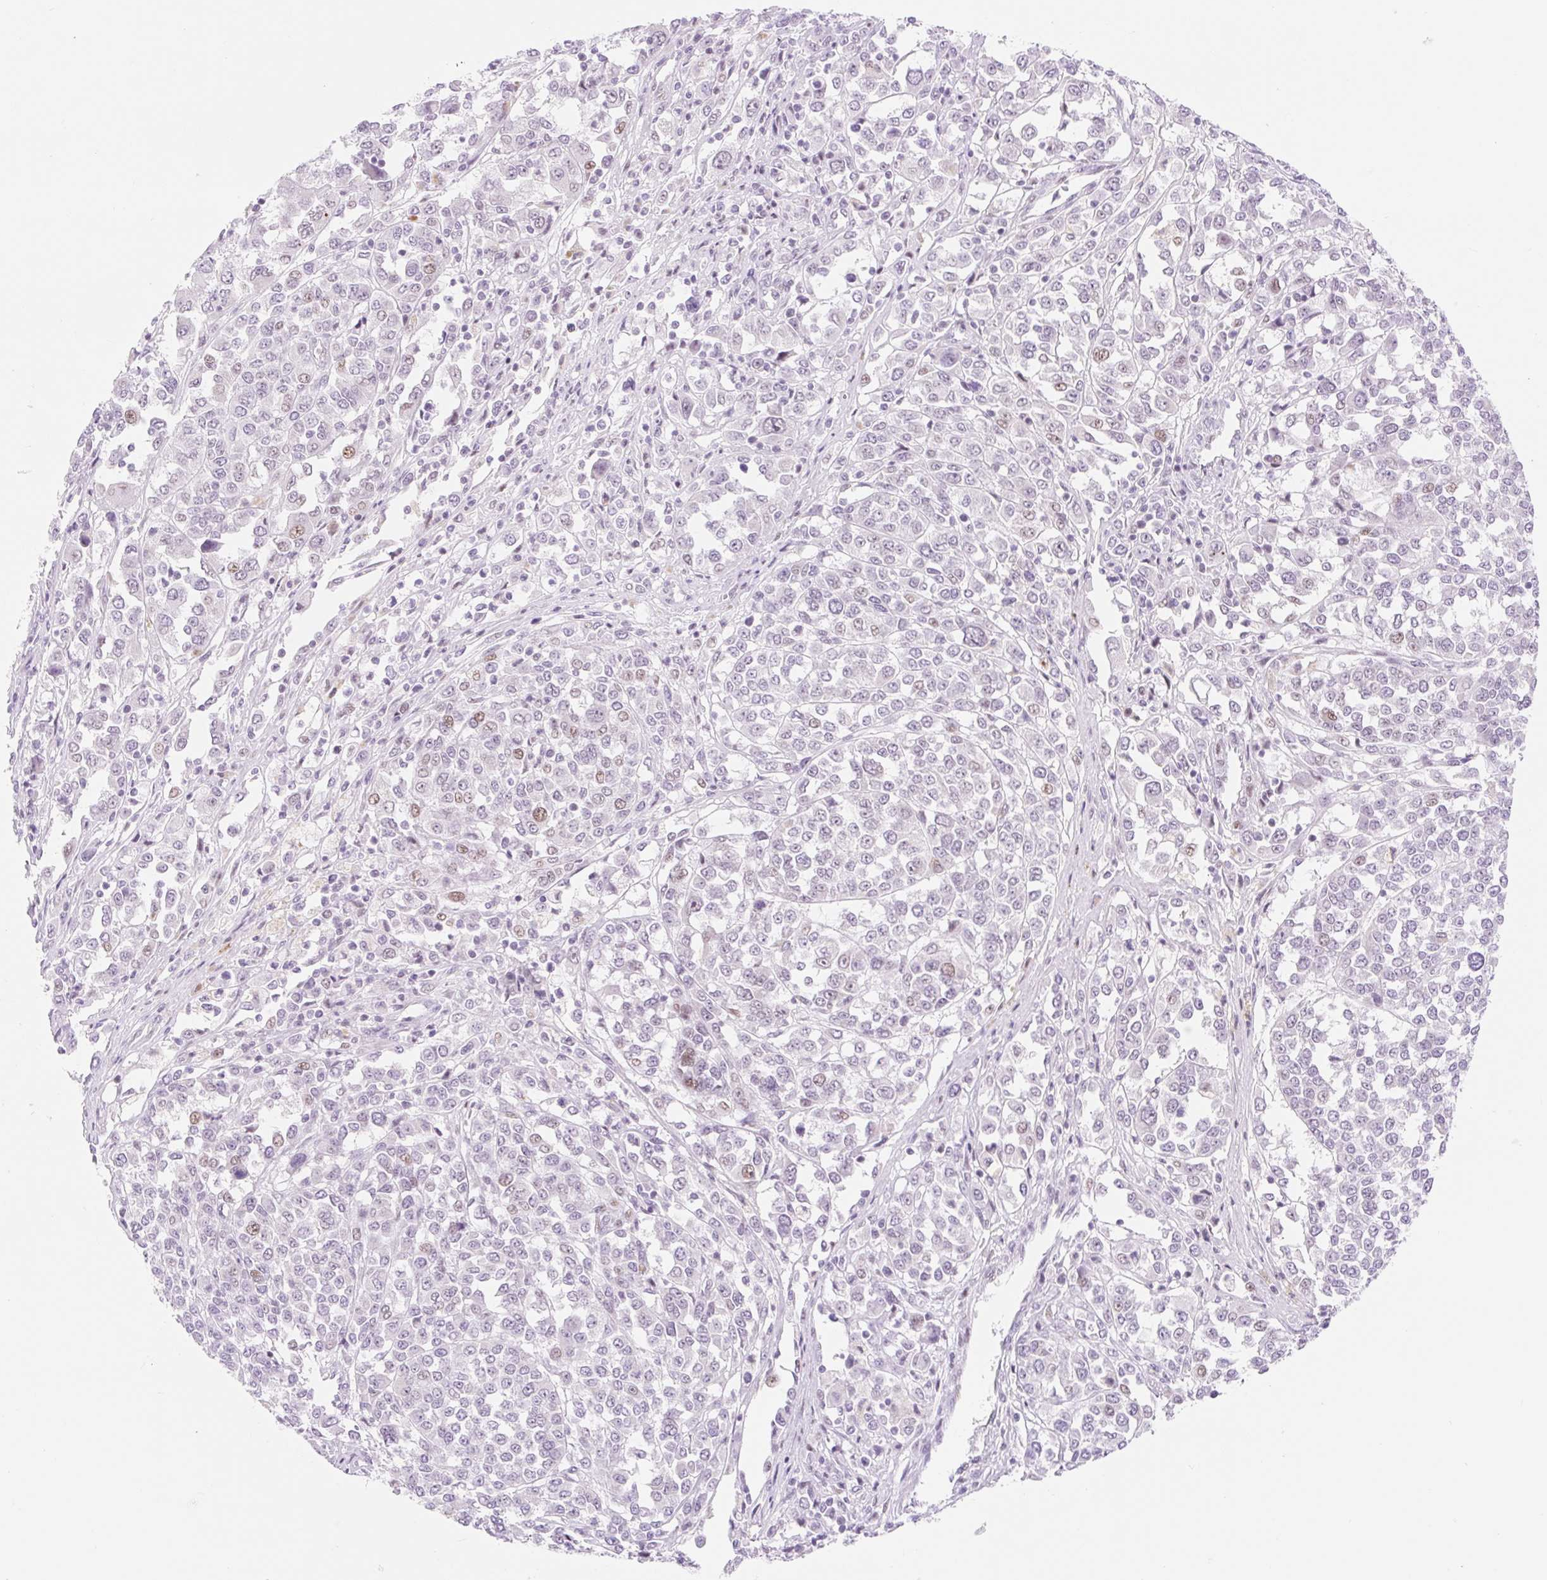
{"staining": {"intensity": "weak", "quantity": "<25%", "location": "nuclear"}, "tissue": "melanoma", "cell_type": "Tumor cells", "image_type": "cancer", "snomed": [{"axis": "morphology", "description": "Malignant melanoma, Metastatic site"}, {"axis": "topography", "description": "Lymph node"}], "caption": "The immunohistochemistry photomicrograph has no significant positivity in tumor cells of malignant melanoma (metastatic site) tissue. The staining was performed using DAB to visualize the protein expression in brown, while the nuclei were stained in blue with hematoxylin (Magnification: 20x).", "gene": "H2BW1", "patient": {"sex": "male", "age": 44}}